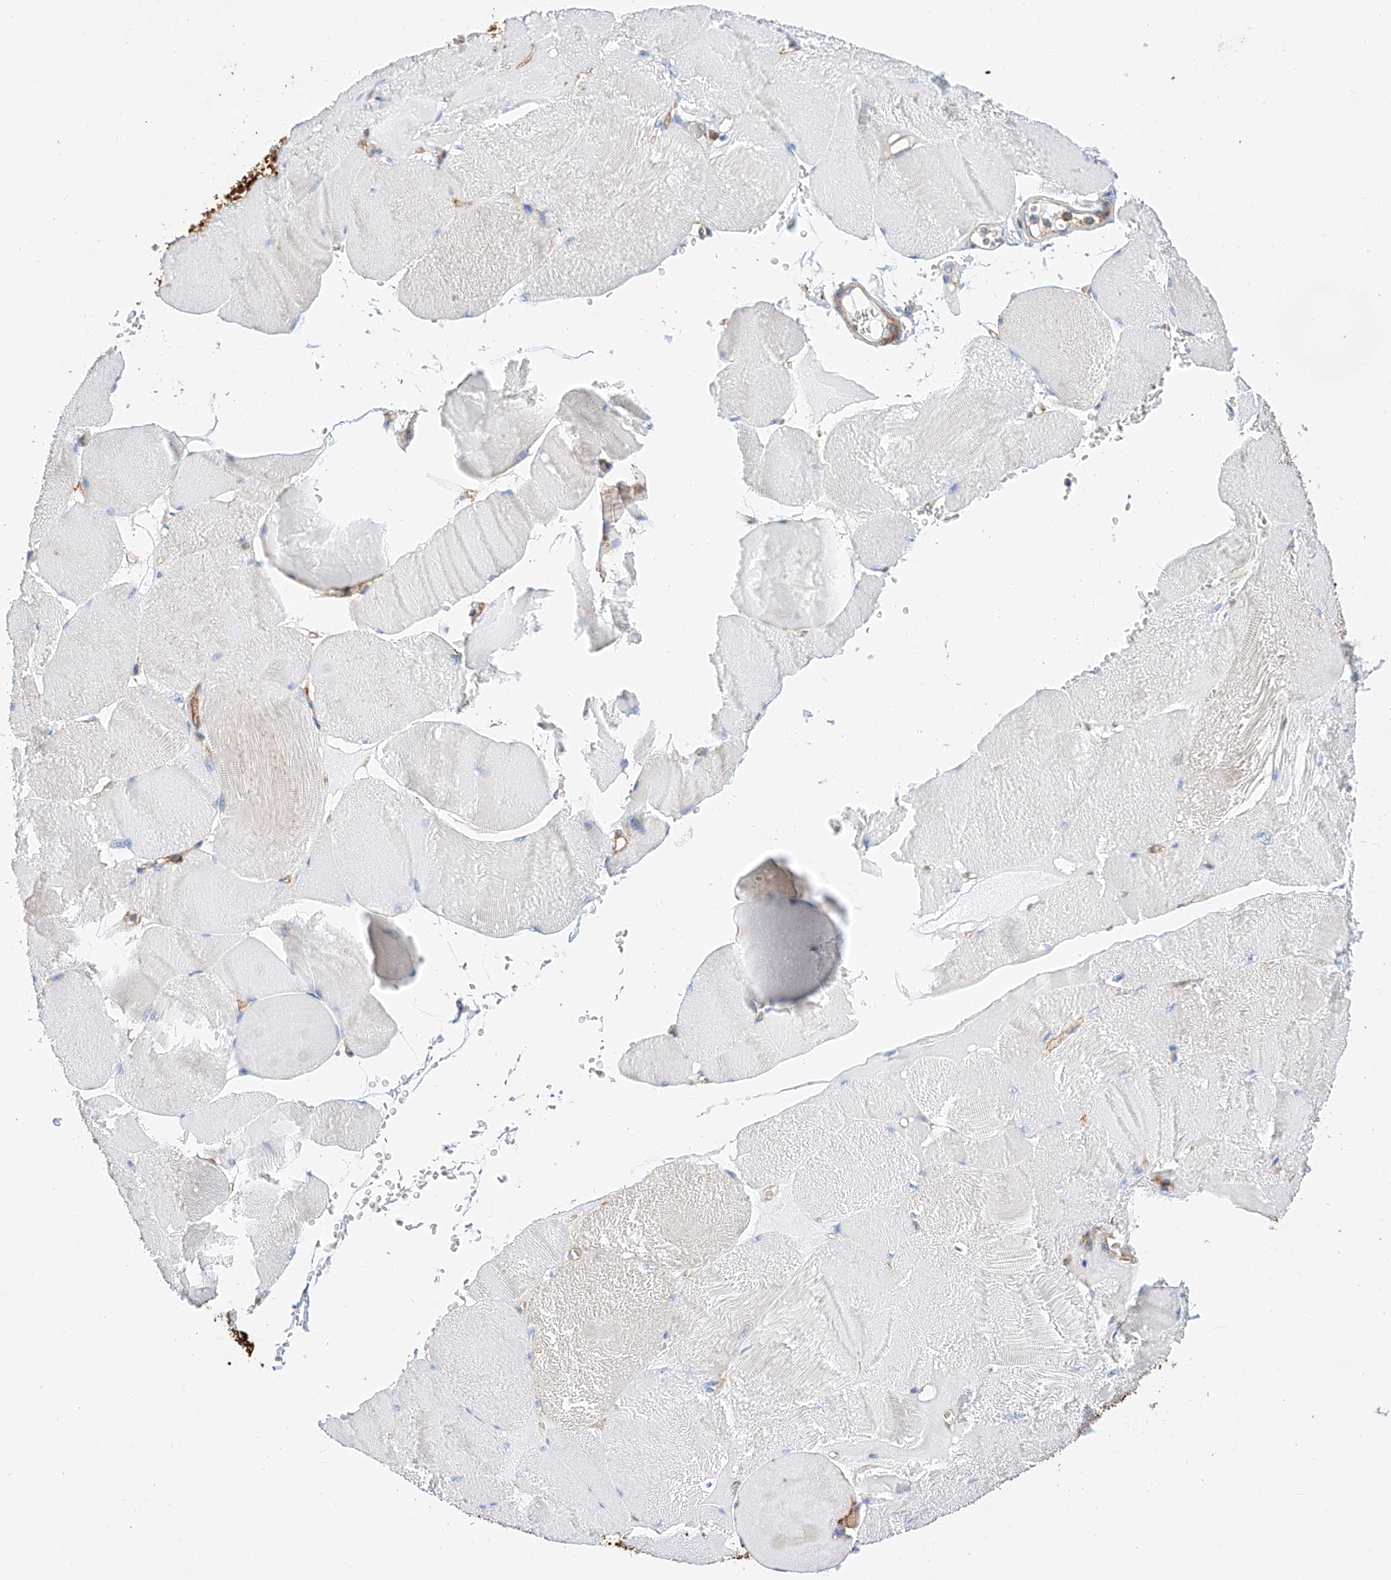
{"staining": {"intensity": "negative", "quantity": "none", "location": "none"}, "tissue": "skeletal muscle", "cell_type": "Myocytes", "image_type": "normal", "snomed": [{"axis": "morphology", "description": "Normal tissue, NOS"}, {"axis": "morphology", "description": "Basal cell carcinoma"}, {"axis": "topography", "description": "Skeletal muscle"}], "caption": "High power microscopy image of an IHC micrograph of normal skeletal muscle, revealing no significant positivity in myocytes.", "gene": "ENSG00000259132", "patient": {"sex": "female", "age": 64}}